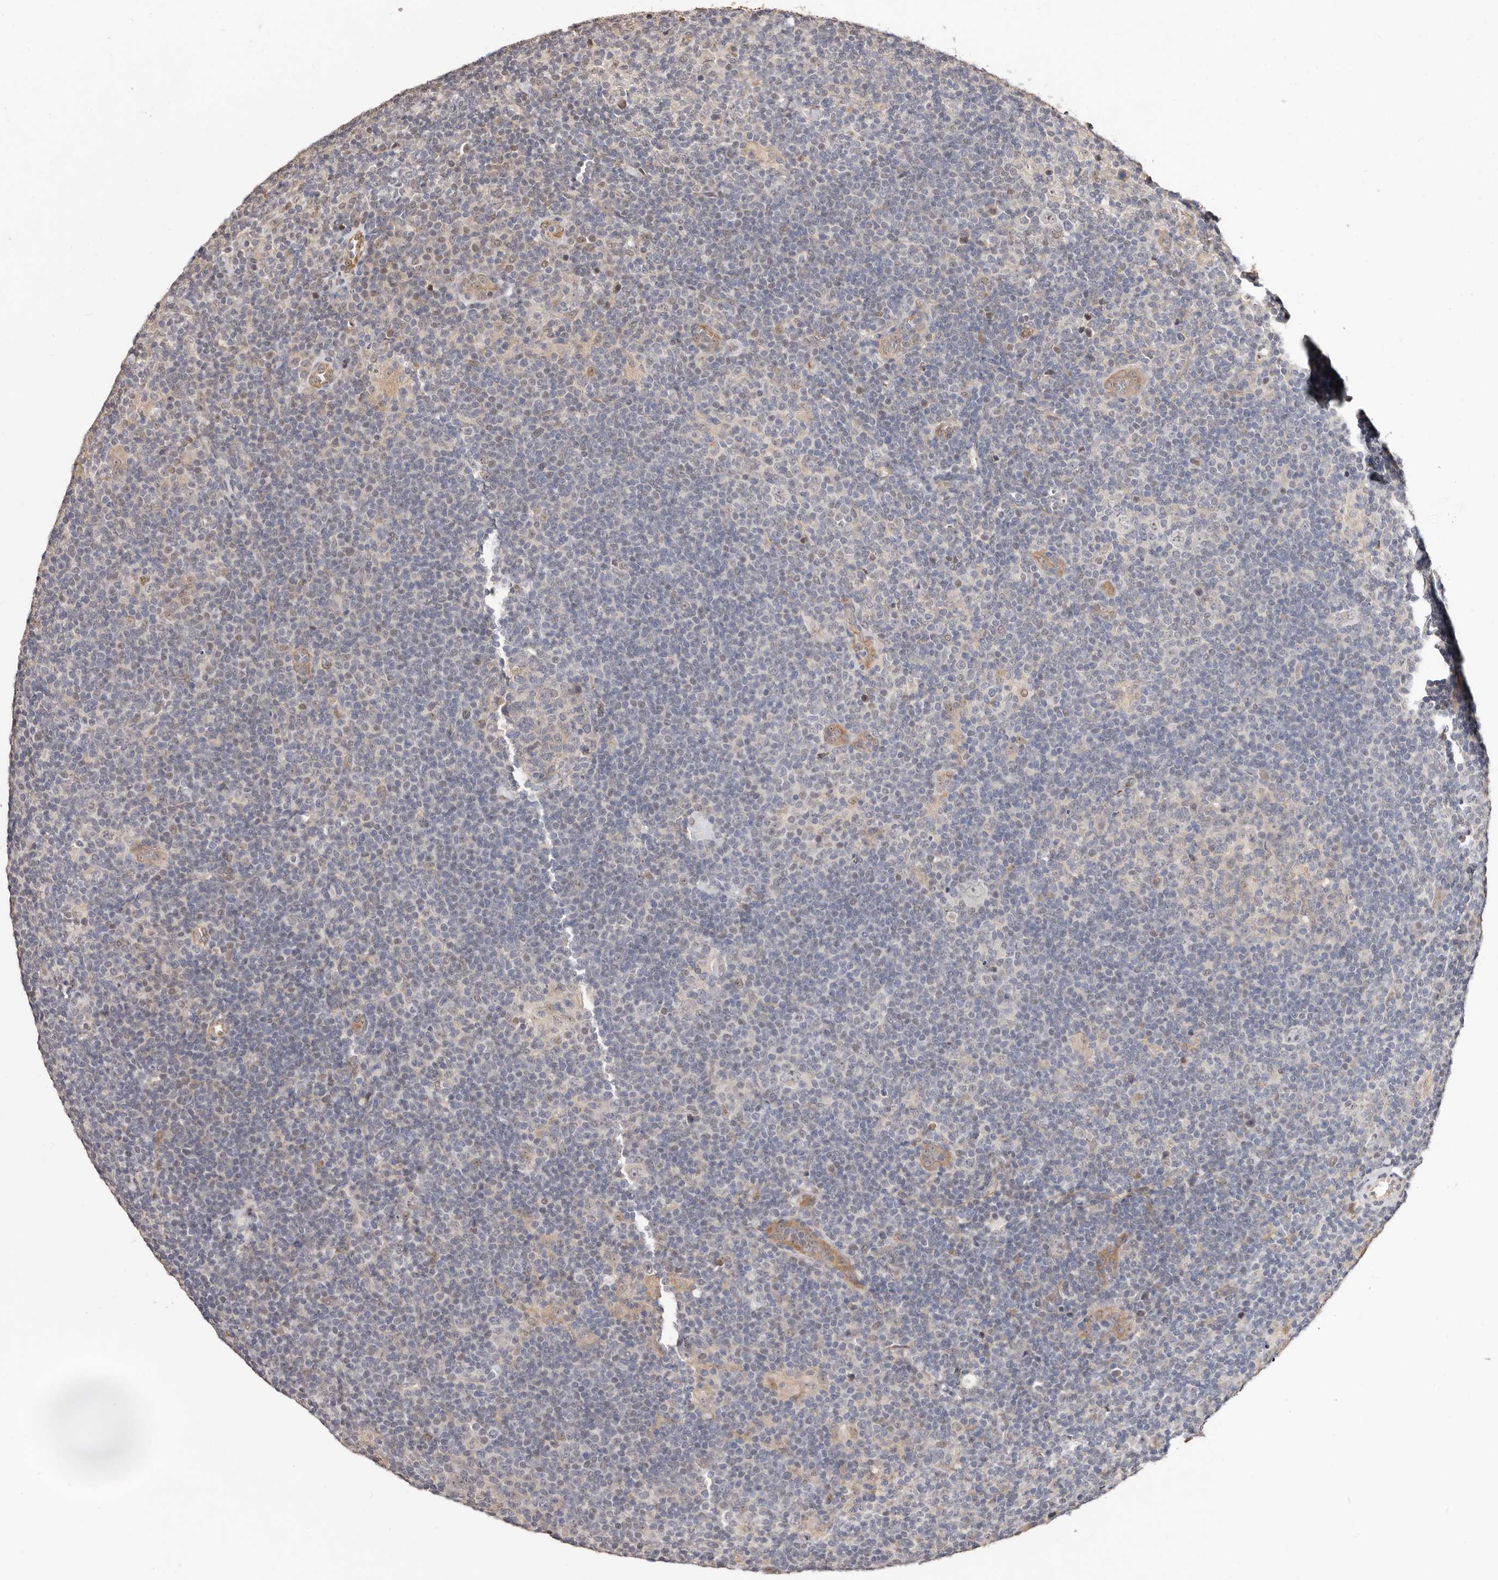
{"staining": {"intensity": "negative", "quantity": "none", "location": "none"}, "tissue": "lymphoma", "cell_type": "Tumor cells", "image_type": "cancer", "snomed": [{"axis": "morphology", "description": "Hodgkin's disease, NOS"}, {"axis": "topography", "description": "Lymph node"}], "caption": "An immunohistochemistry micrograph of lymphoma is shown. There is no staining in tumor cells of lymphoma. (DAB (3,3'-diaminobenzidine) IHC visualized using brightfield microscopy, high magnification).", "gene": "TRIP13", "patient": {"sex": "female", "age": 57}}